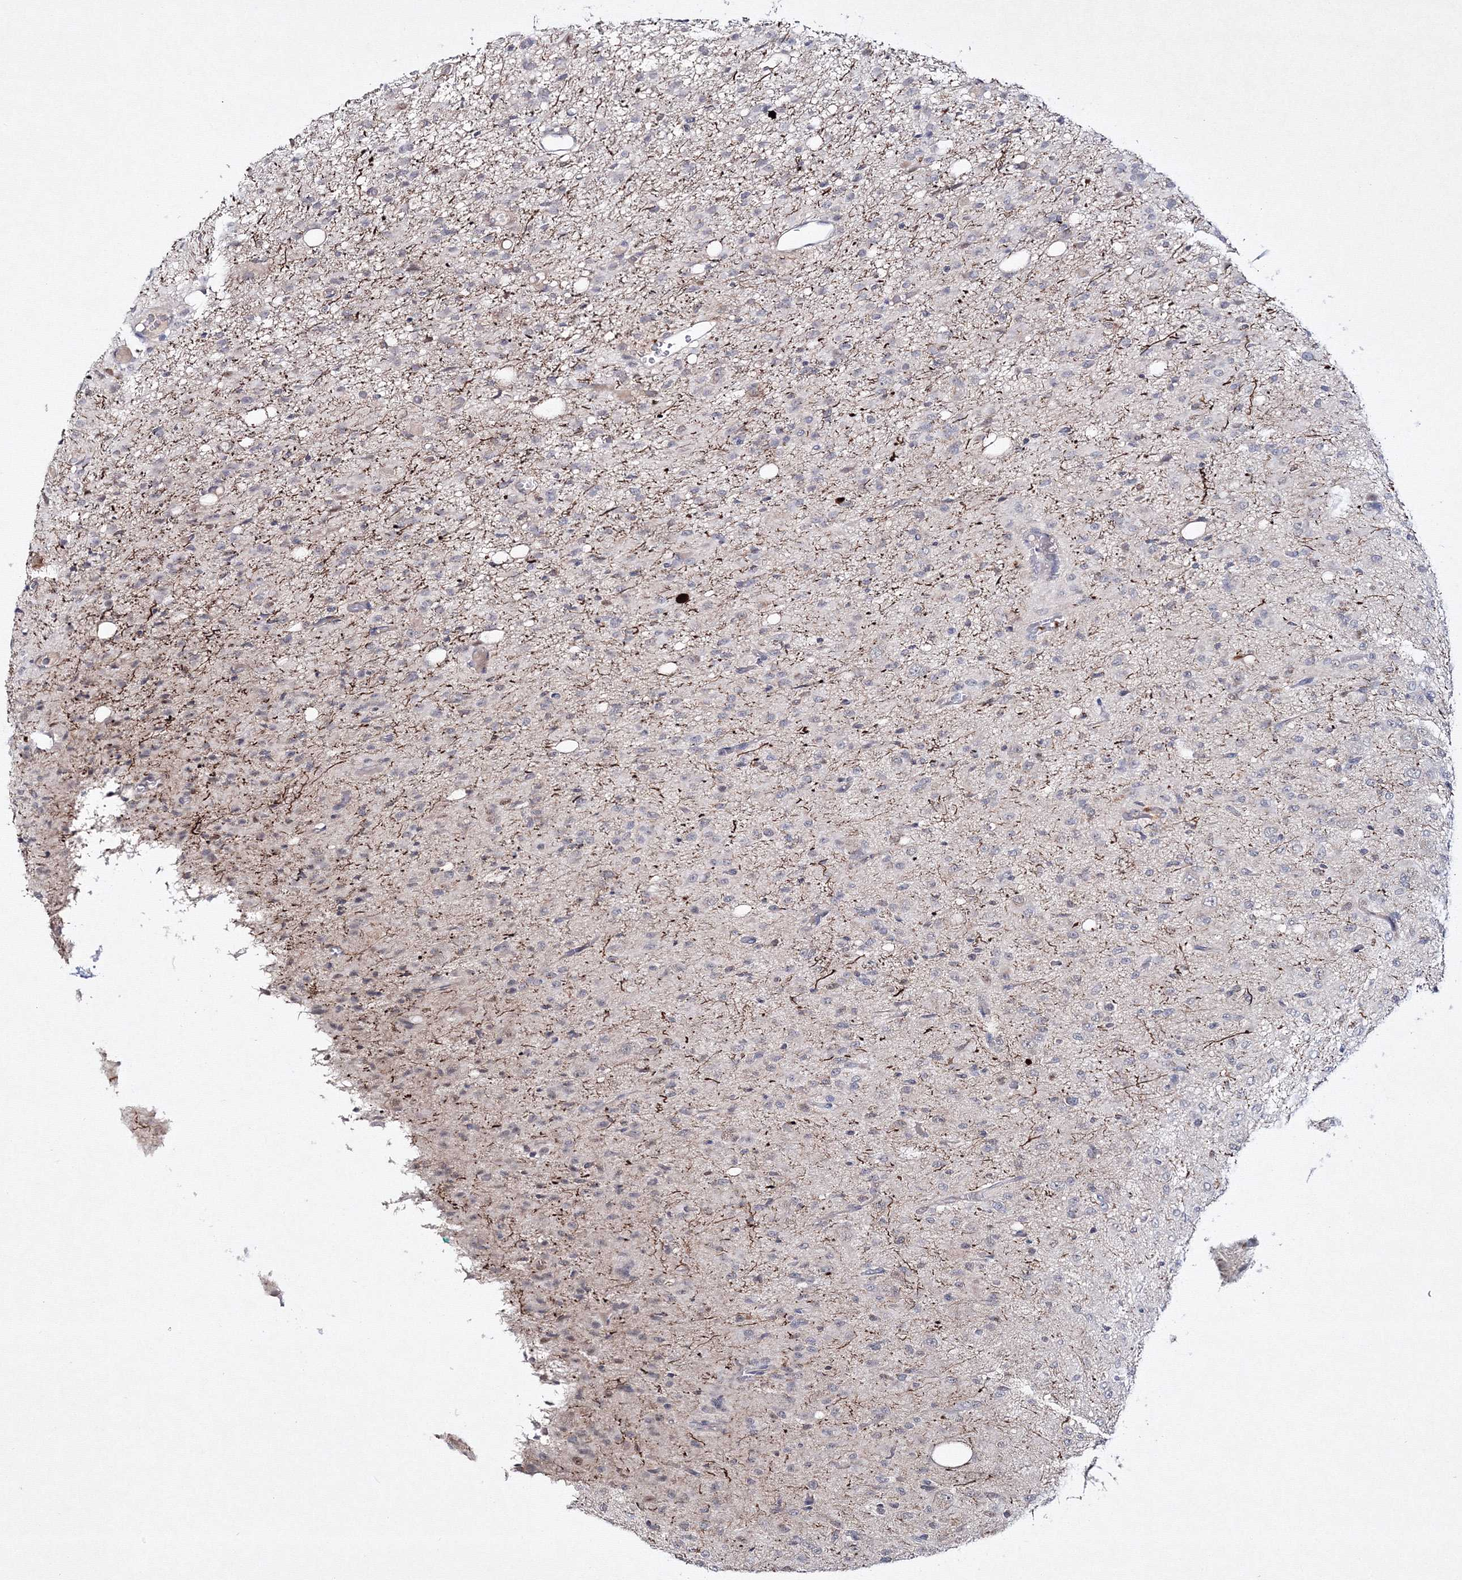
{"staining": {"intensity": "negative", "quantity": "none", "location": "none"}, "tissue": "glioma", "cell_type": "Tumor cells", "image_type": "cancer", "snomed": [{"axis": "morphology", "description": "Glioma, malignant, High grade"}, {"axis": "topography", "description": "Brain"}], "caption": "Histopathology image shows no protein positivity in tumor cells of high-grade glioma (malignant) tissue.", "gene": "NEU4", "patient": {"sex": "female", "age": 59}}